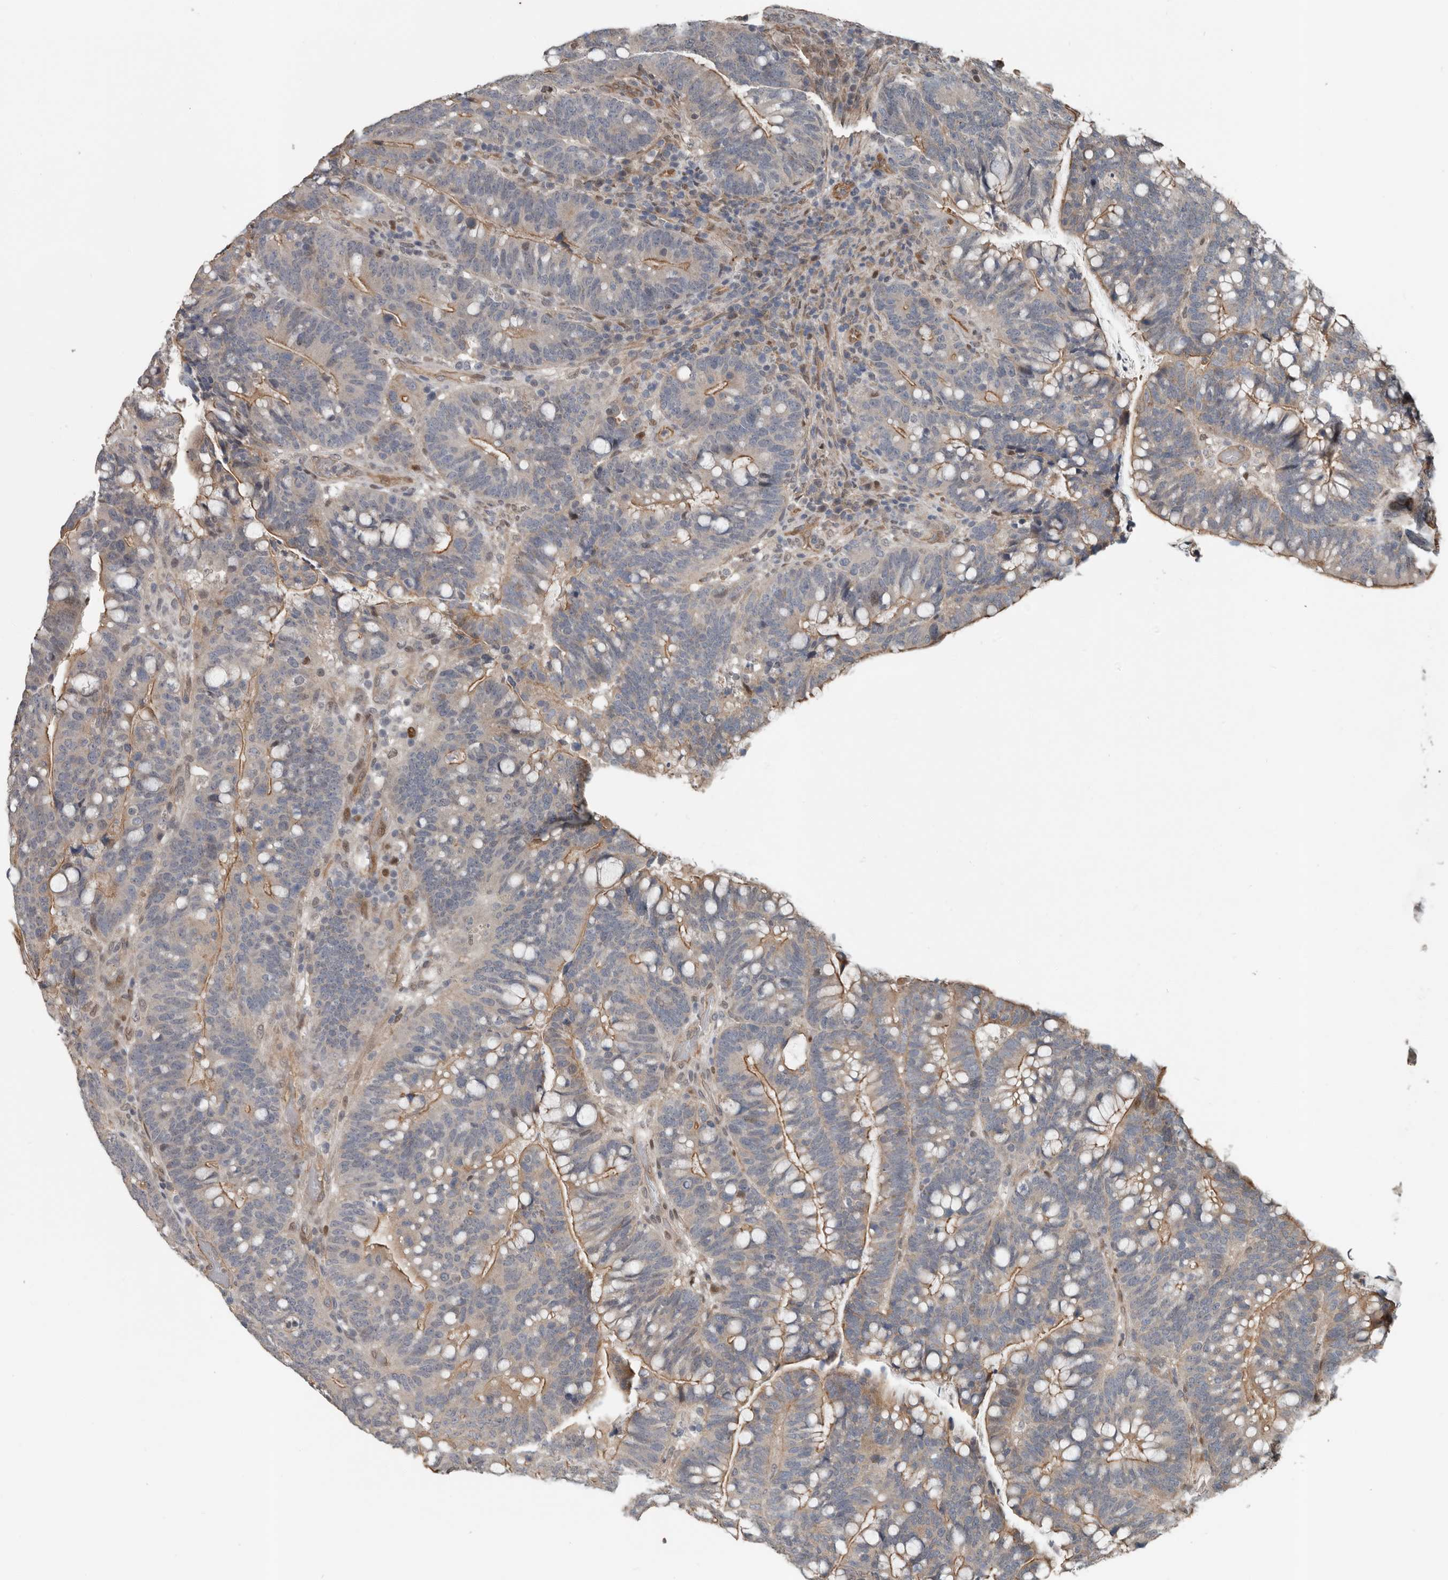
{"staining": {"intensity": "moderate", "quantity": "25%-75%", "location": "cytoplasmic/membranous,nuclear"}, "tissue": "colorectal cancer", "cell_type": "Tumor cells", "image_type": "cancer", "snomed": [{"axis": "morphology", "description": "Adenocarcinoma, NOS"}, {"axis": "topography", "description": "Colon"}], "caption": "IHC photomicrograph of neoplastic tissue: human colorectal cancer (adenocarcinoma) stained using immunohistochemistry displays medium levels of moderate protein expression localized specifically in the cytoplasmic/membranous and nuclear of tumor cells, appearing as a cytoplasmic/membranous and nuclear brown color.", "gene": "YOD1", "patient": {"sex": "female", "age": 66}}